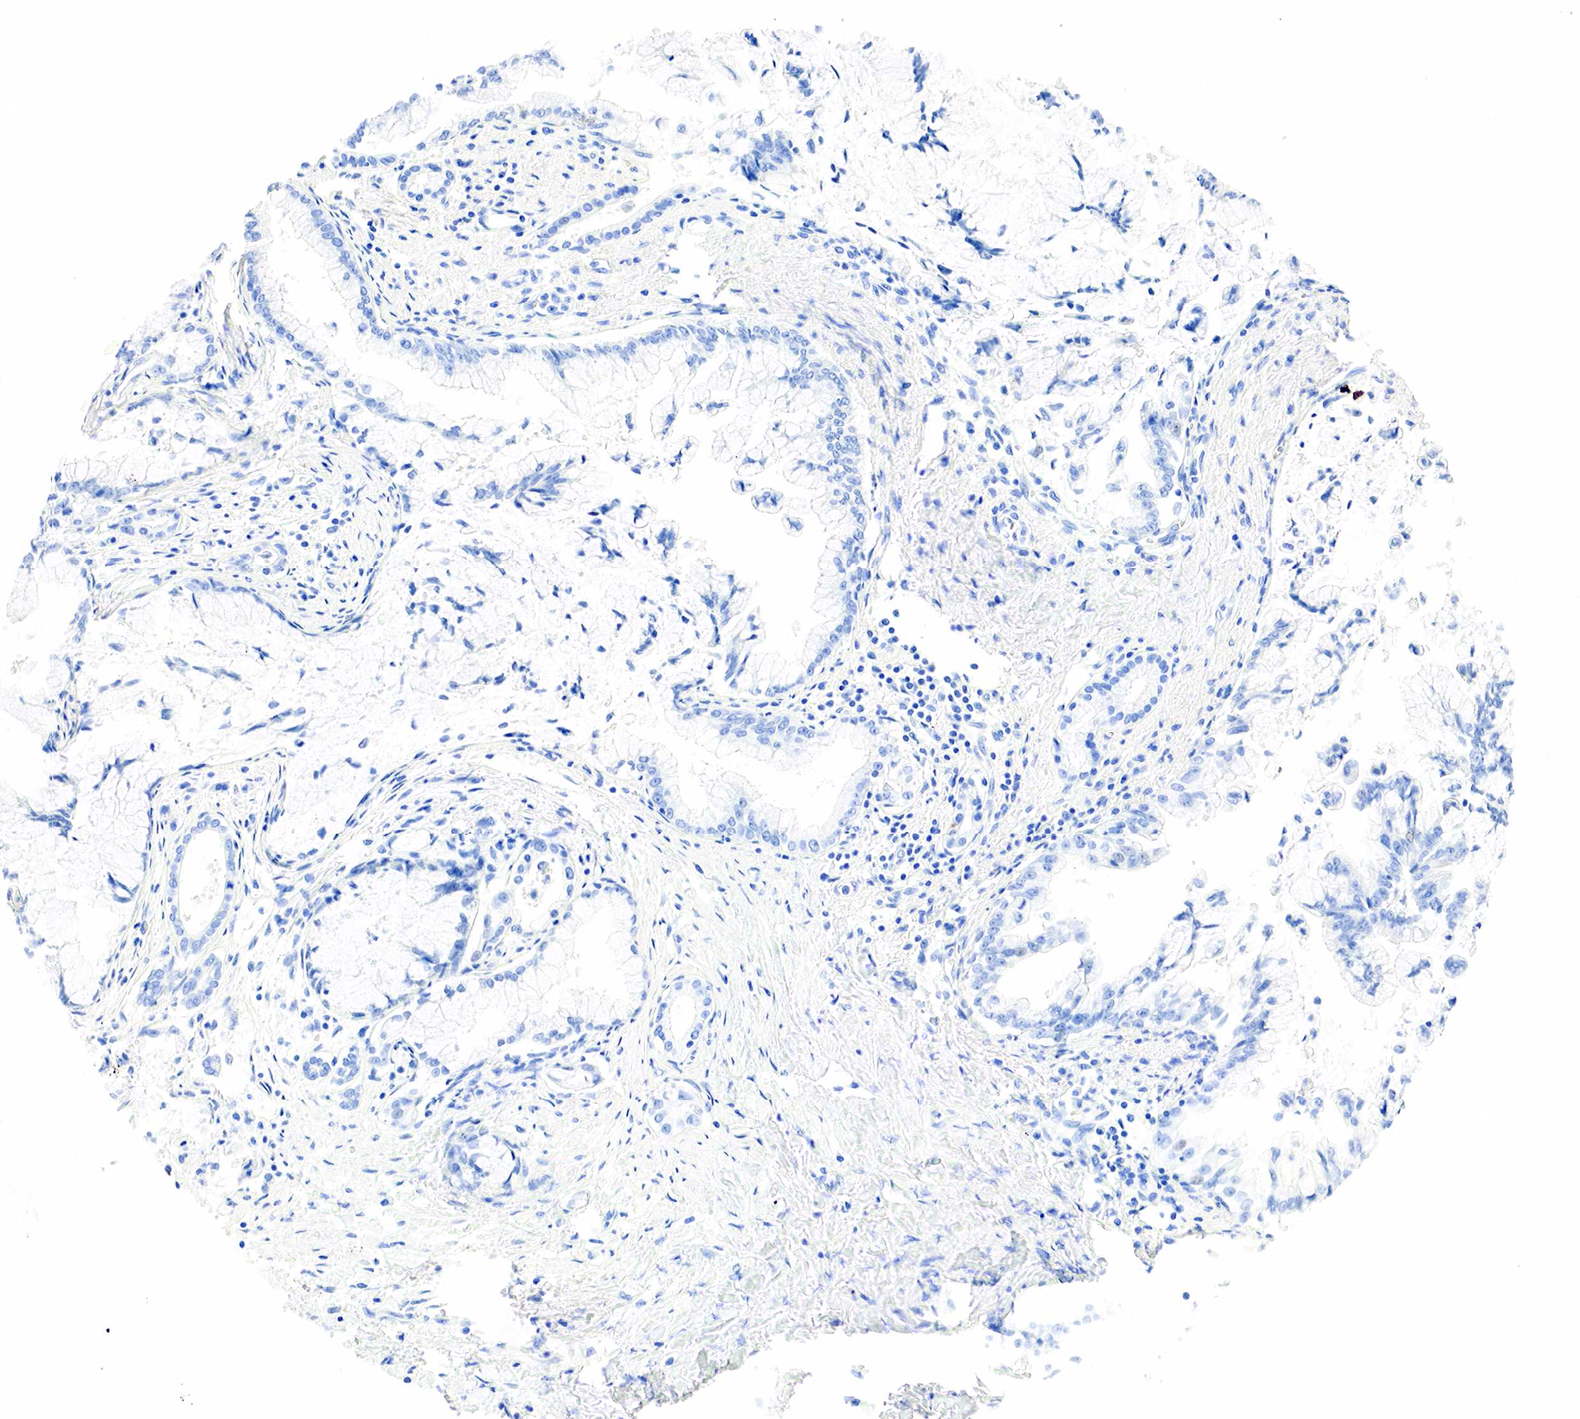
{"staining": {"intensity": "negative", "quantity": "none", "location": "none"}, "tissue": "pancreatic cancer", "cell_type": "Tumor cells", "image_type": "cancer", "snomed": [{"axis": "morphology", "description": "Adenocarcinoma, NOS"}, {"axis": "topography", "description": "Pancreas"}], "caption": "A high-resolution histopathology image shows immunohistochemistry (IHC) staining of adenocarcinoma (pancreatic), which demonstrates no significant positivity in tumor cells.", "gene": "PTH", "patient": {"sex": "male", "age": 59}}